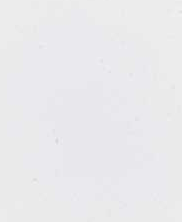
{"staining": {"intensity": "moderate", "quantity": "<25%", "location": "nuclear"}, "tissue": "appendix", "cell_type": "Glandular cells", "image_type": "normal", "snomed": [{"axis": "morphology", "description": "Normal tissue, NOS"}, {"axis": "topography", "description": "Appendix"}], "caption": "Human appendix stained for a protein (brown) exhibits moderate nuclear positive staining in approximately <25% of glandular cells.", "gene": "RCOR3", "patient": {"sex": "female", "age": 23}}